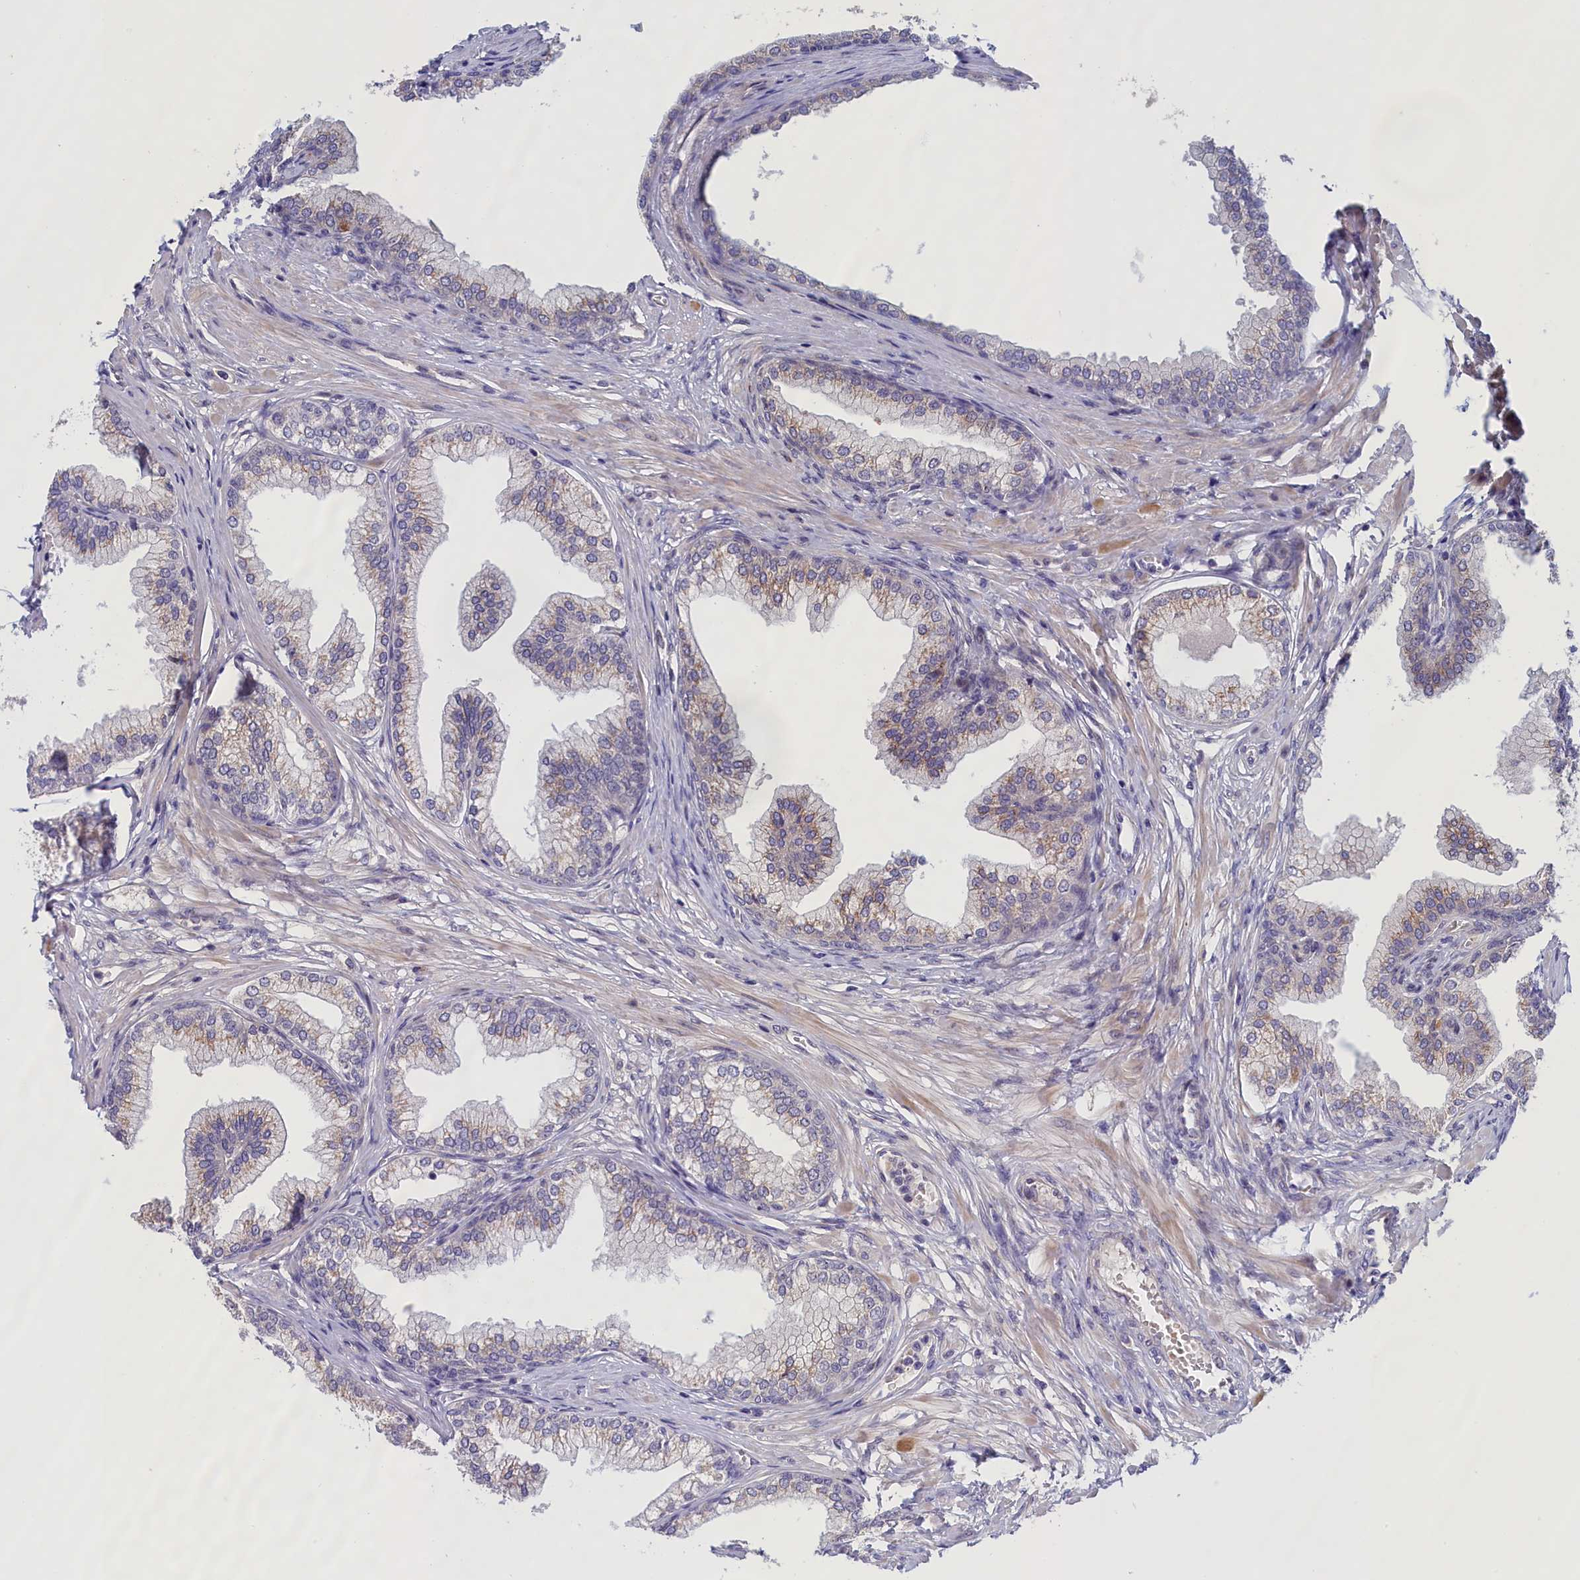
{"staining": {"intensity": "moderate", "quantity": "25%-75%", "location": "cytoplasmic/membranous"}, "tissue": "prostate", "cell_type": "Glandular cells", "image_type": "normal", "snomed": [{"axis": "morphology", "description": "Normal tissue, NOS"}, {"axis": "morphology", "description": "Urothelial carcinoma, Low grade"}, {"axis": "topography", "description": "Urinary bladder"}, {"axis": "topography", "description": "Prostate"}], "caption": "Moderate cytoplasmic/membranous protein expression is seen in about 25%-75% of glandular cells in prostate.", "gene": "IGFALS", "patient": {"sex": "male", "age": 60}}